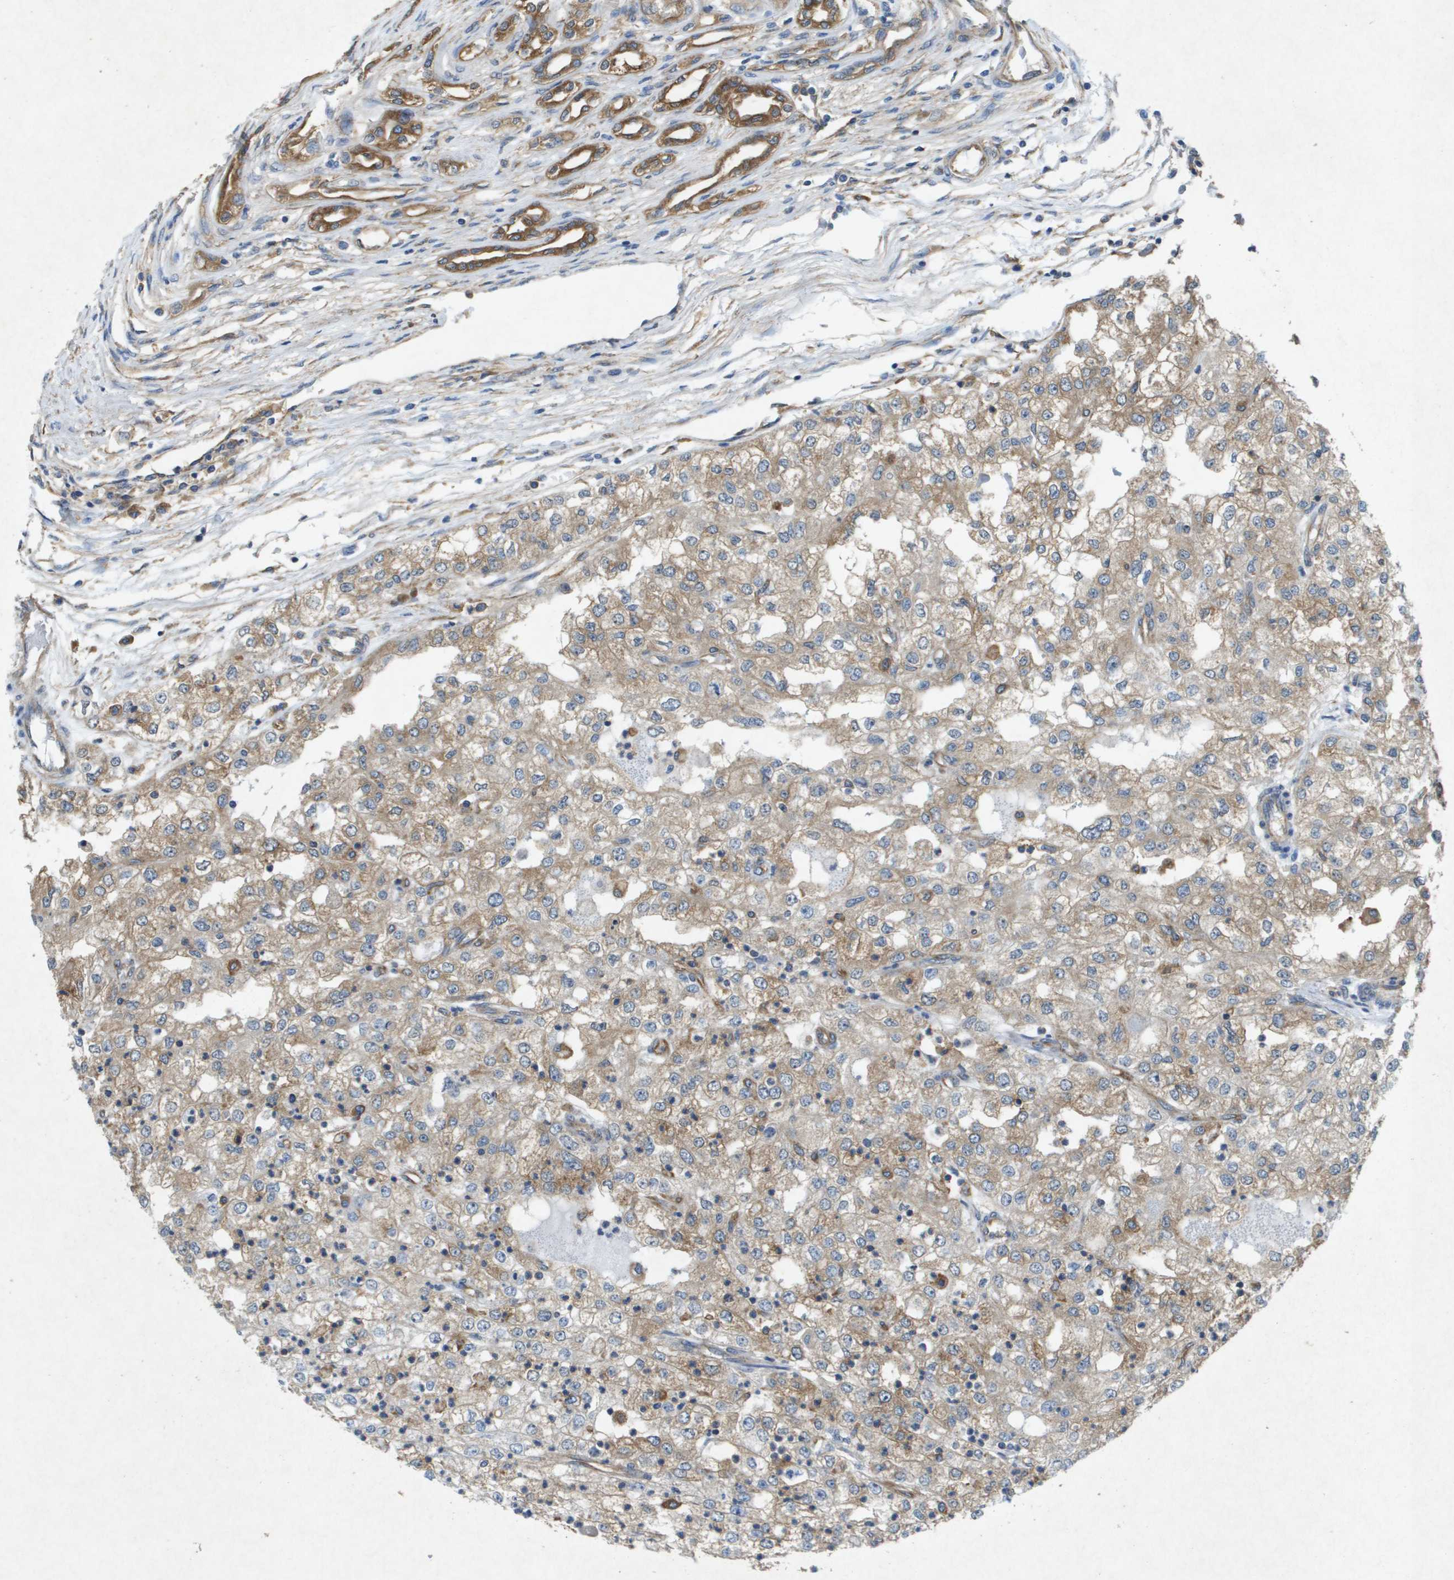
{"staining": {"intensity": "weak", "quantity": ">75%", "location": "cytoplasmic/membranous"}, "tissue": "renal cancer", "cell_type": "Tumor cells", "image_type": "cancer", "snomed": [{"axis": "morphology", "description": "Adenocarcinoma, NOS"}, {"axis": "topography", "description": "Kidney"}], "caption": "Immunohistochemistry (IHC) (DAB) staining of human renal cancer (adenocarcinoma) exhibits weak cytoplasmic/membranous protein expression in approximately >75% of tumor cells.", "gene": "PTPRT", "patient": {"sex": "female", "age": 54}}